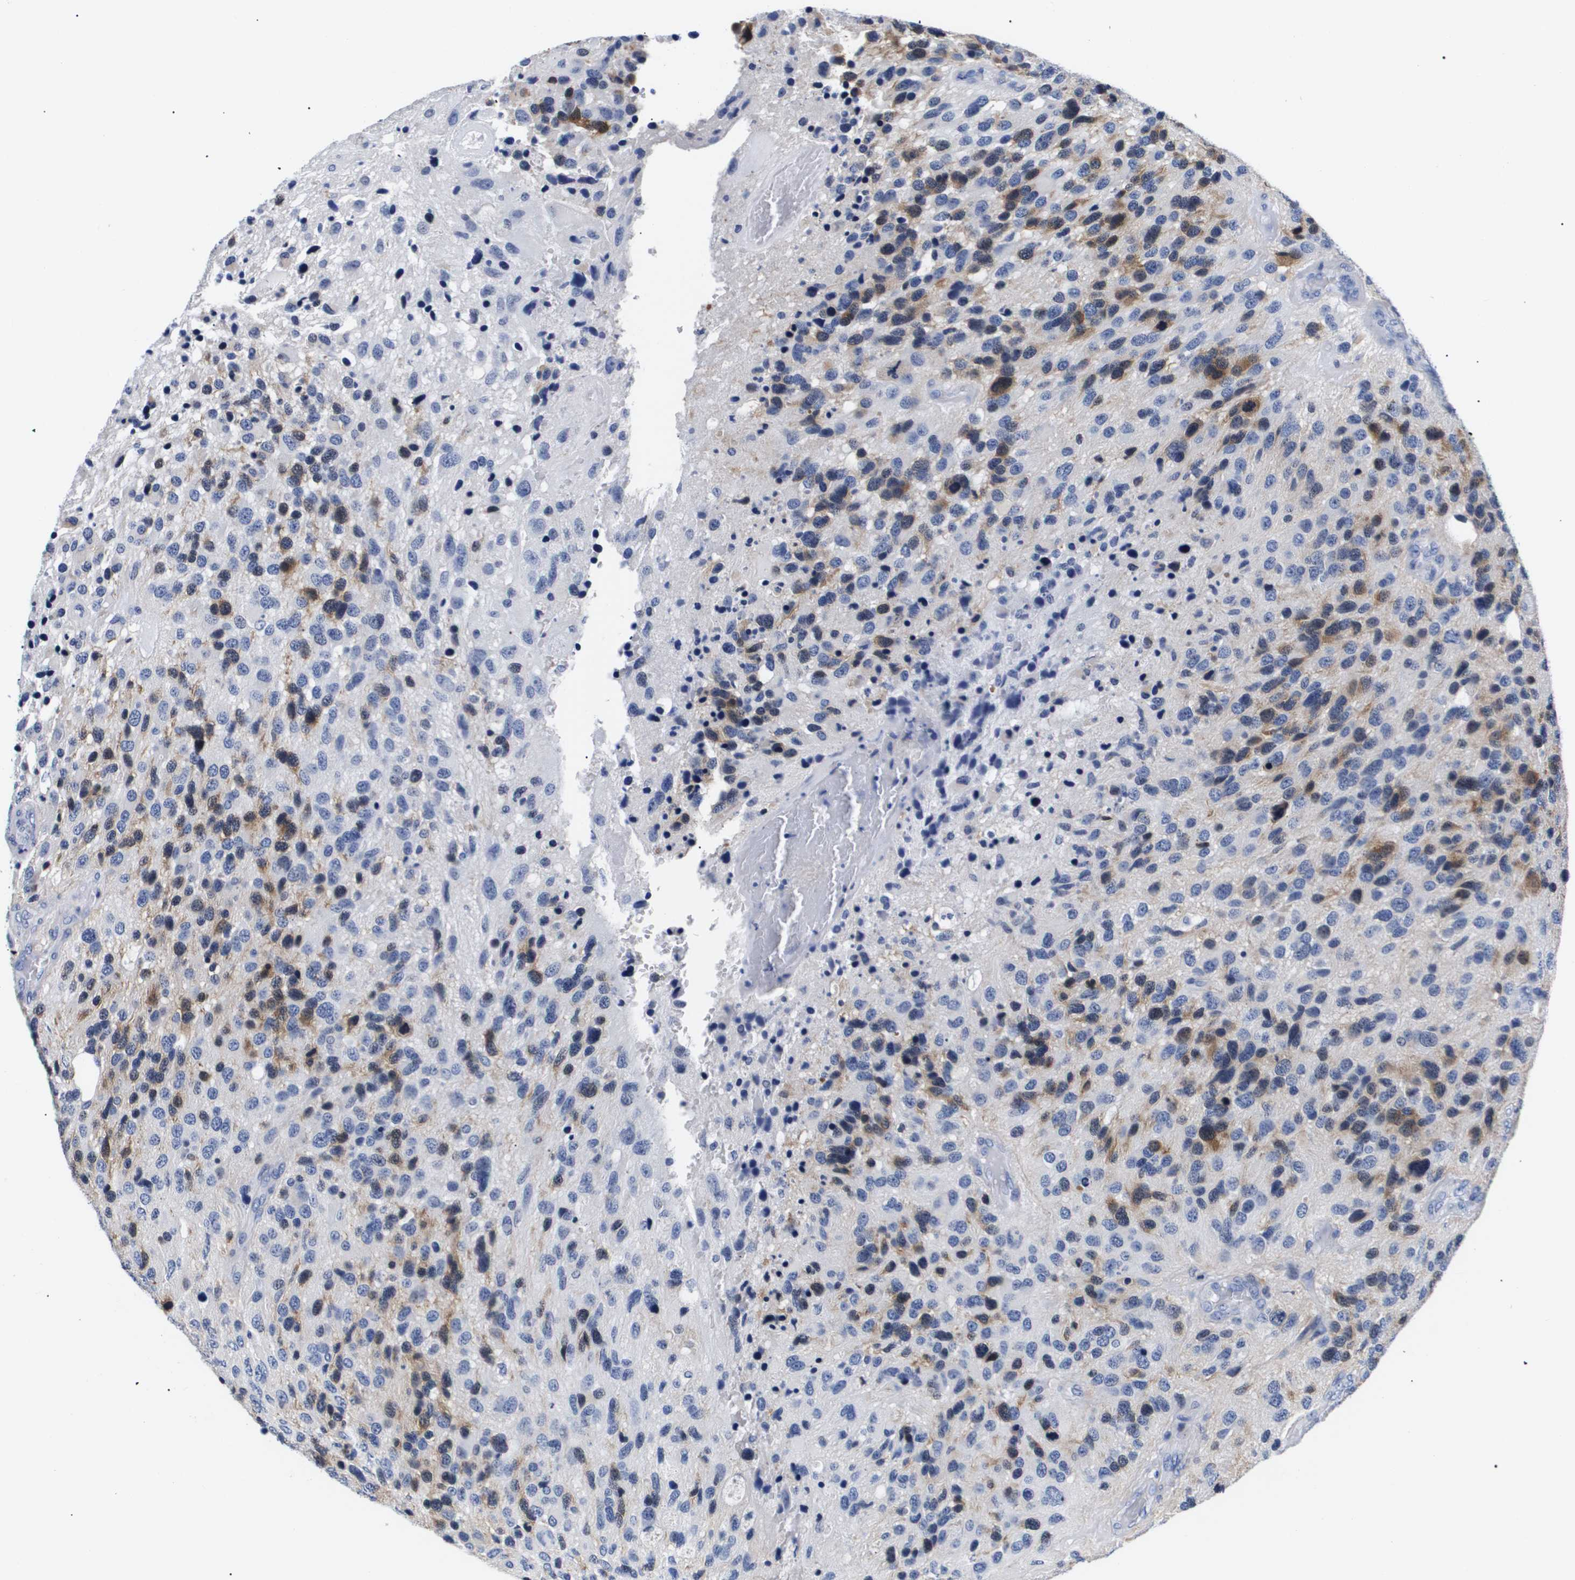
{"staining": {"intensity": "moderate", "quantity": "<25%", "location": "cytoplasmic/membranous"}, "tissue": "glioma", "cell_type": "Tumor cells", "image_type": "cancer", "snomed": [{"axis": "morphology", "description": "Glioma, malignant, High grade"}, {"axis": "topography", "description": "Brain"}], "caption": "IHC of human glioma displays low levels of moderate cytoplasmic/membranous expression in approximately <25% of tumor cells.", "gene": "SHD", "patient": {"sex": "female", "age": 58}}